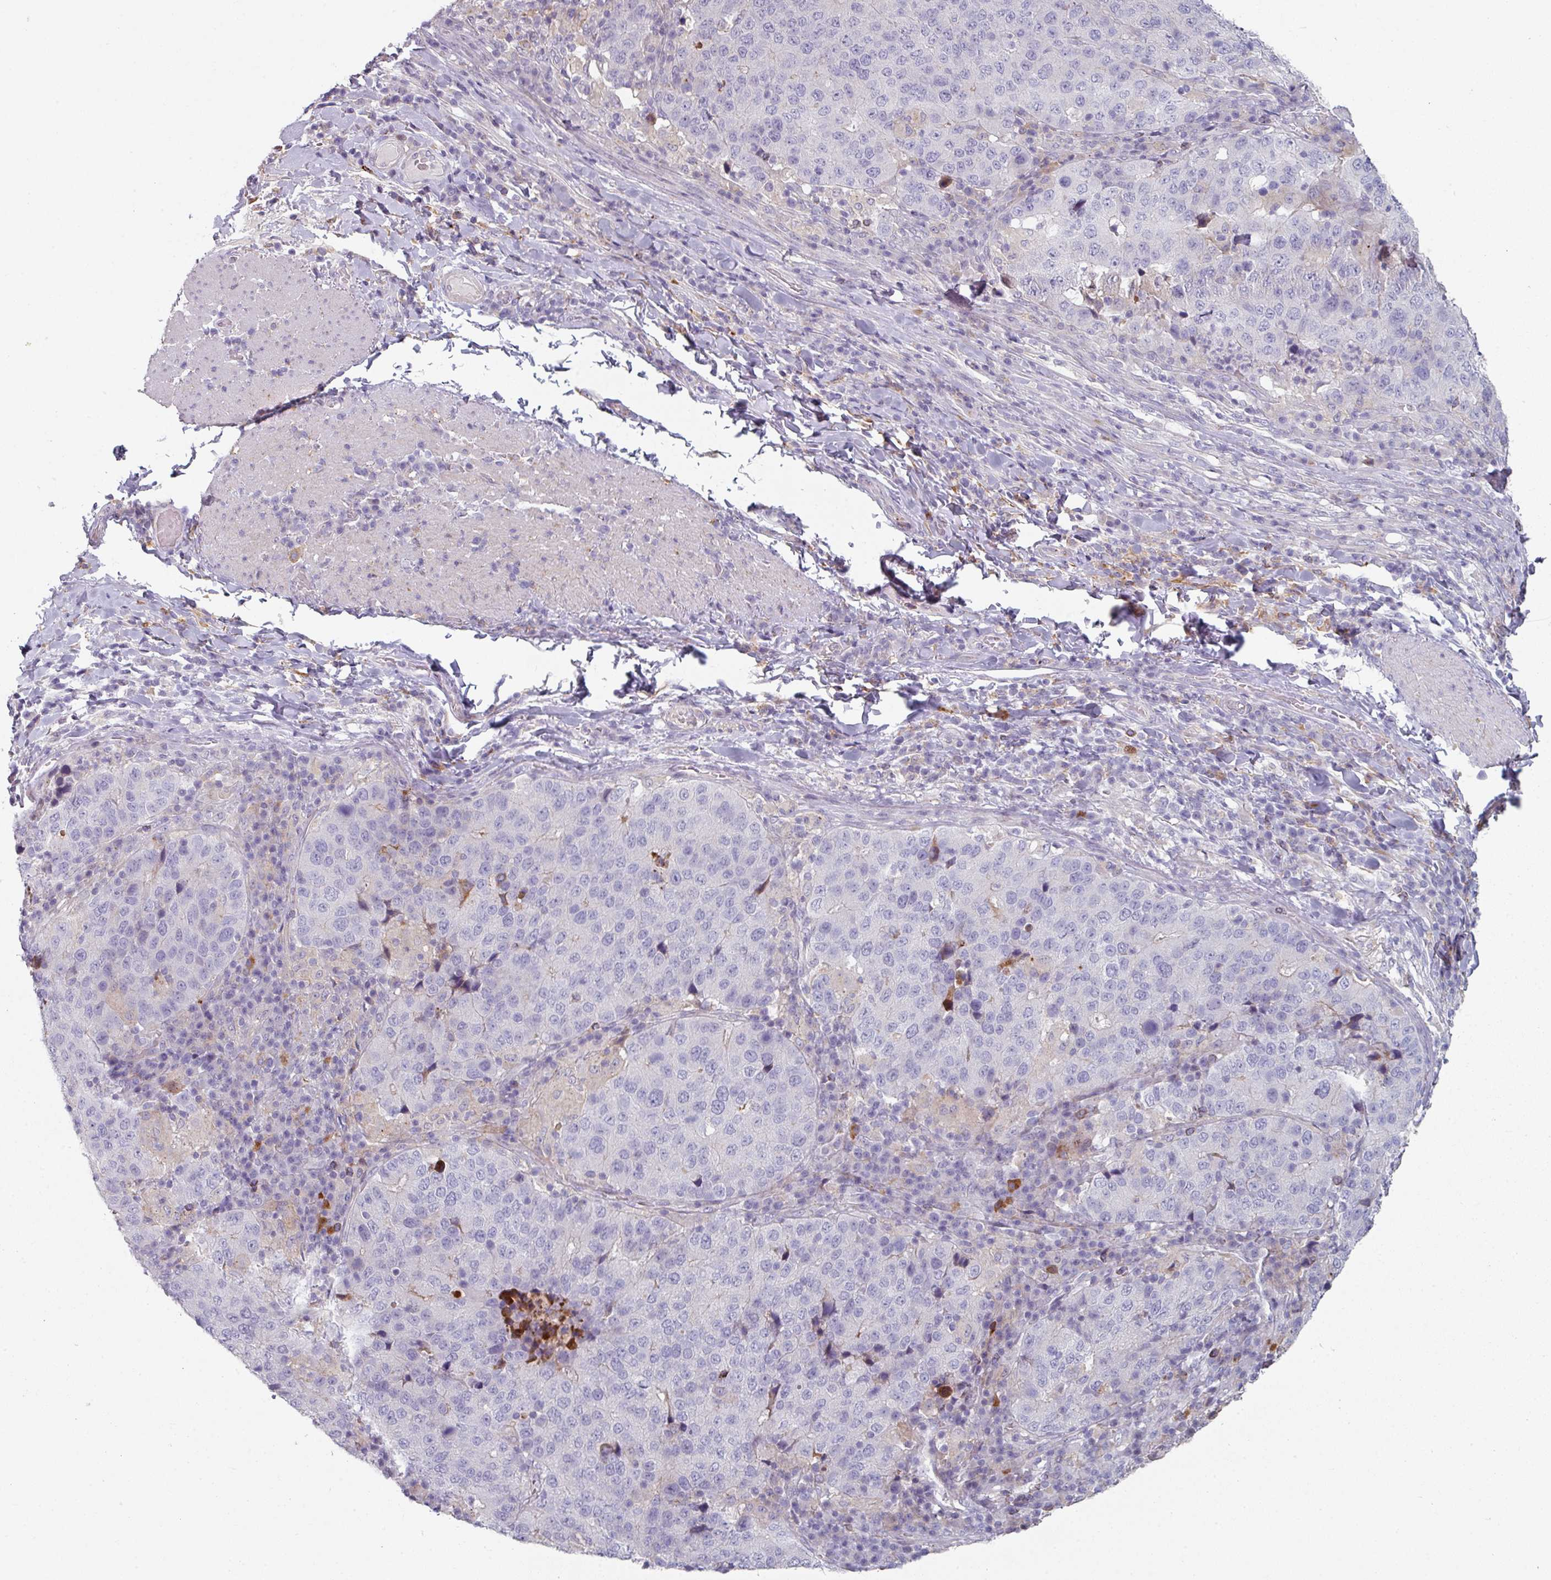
{"staining": {"intensity": "negative", "quantity": "none", "location": "none"}, "tissue": "stomach cancer", "cell_type": "Tumor cells", "image_type": "cancer", "snomed": [{"axis": "morphology", "description": "Adenocarcinoma, NOS"}, {"axis": "topography", "description": "Stomach"}], "caption": "Tumor cells are negative for protein expression in human stomach adenocarcinoma.", "gene": "WSB2", "patient": {"sex": "male", "age": 71}}